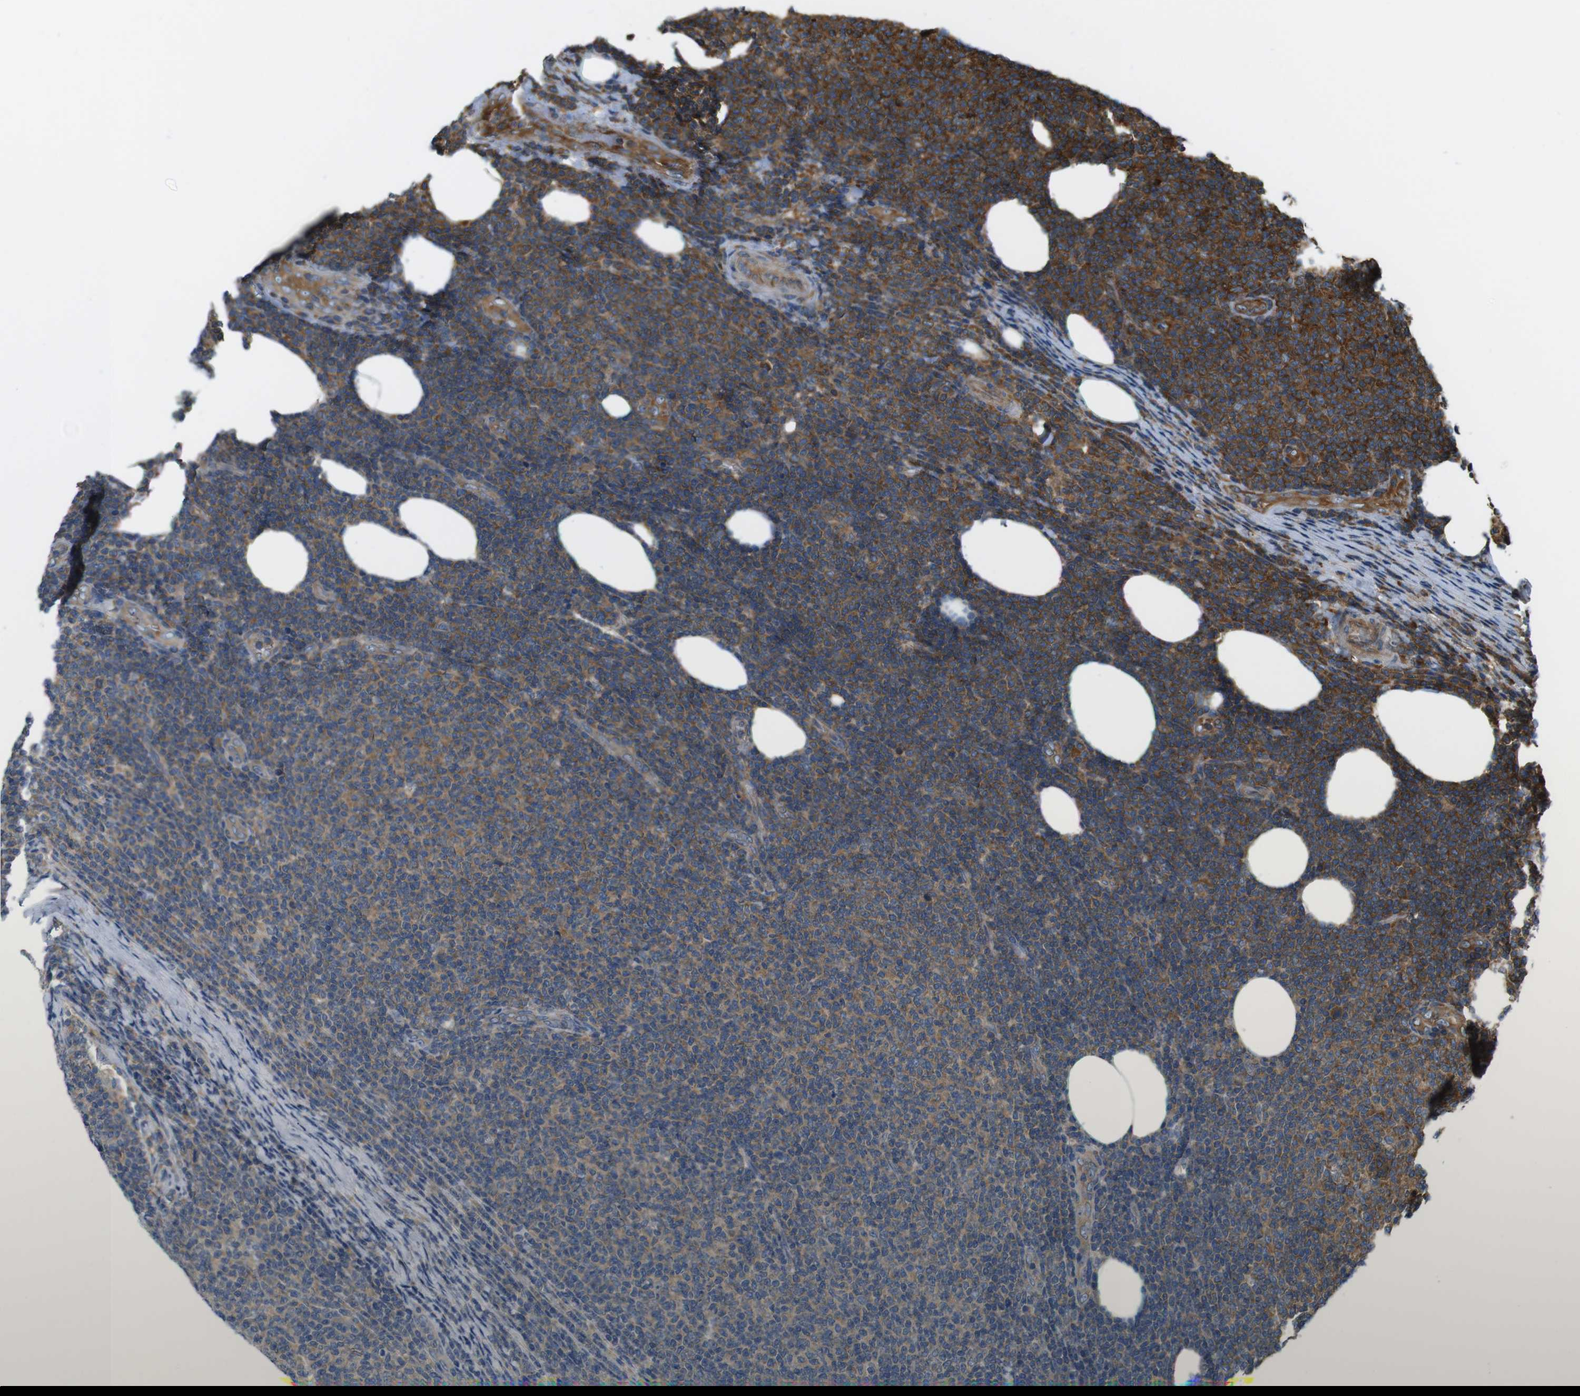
{"staining": {"intensity": "moderate", "quantity": ">75%", "location": "cytoplasmic/membranous"}, "tissue": "lymphoma", "cell_type": "Tumor cells", "image_type": "cancer", "snomed": [{"axis": "morphology", "description": "Malignant lymphoma, non-Hodgkin's type, Low grade"}, {"axis": "topography", "description": "Lymph node"}], "caption": "IHC (DAB (3,3'-diaminobenzidine)) staining of human low-grade malignant lymphoma, non-Hodgkin's type demonstrates moderate cytoplasmic/membranous protein staining in about >75% of tumor cells. The staining was performed using DAB to visualize the protein expression in brown, while the nuclei were stained in blue with hematoxylin (Magnification: 20x).", "gene": "TSC1", "patient": {"sex": "male", "age": 66}}